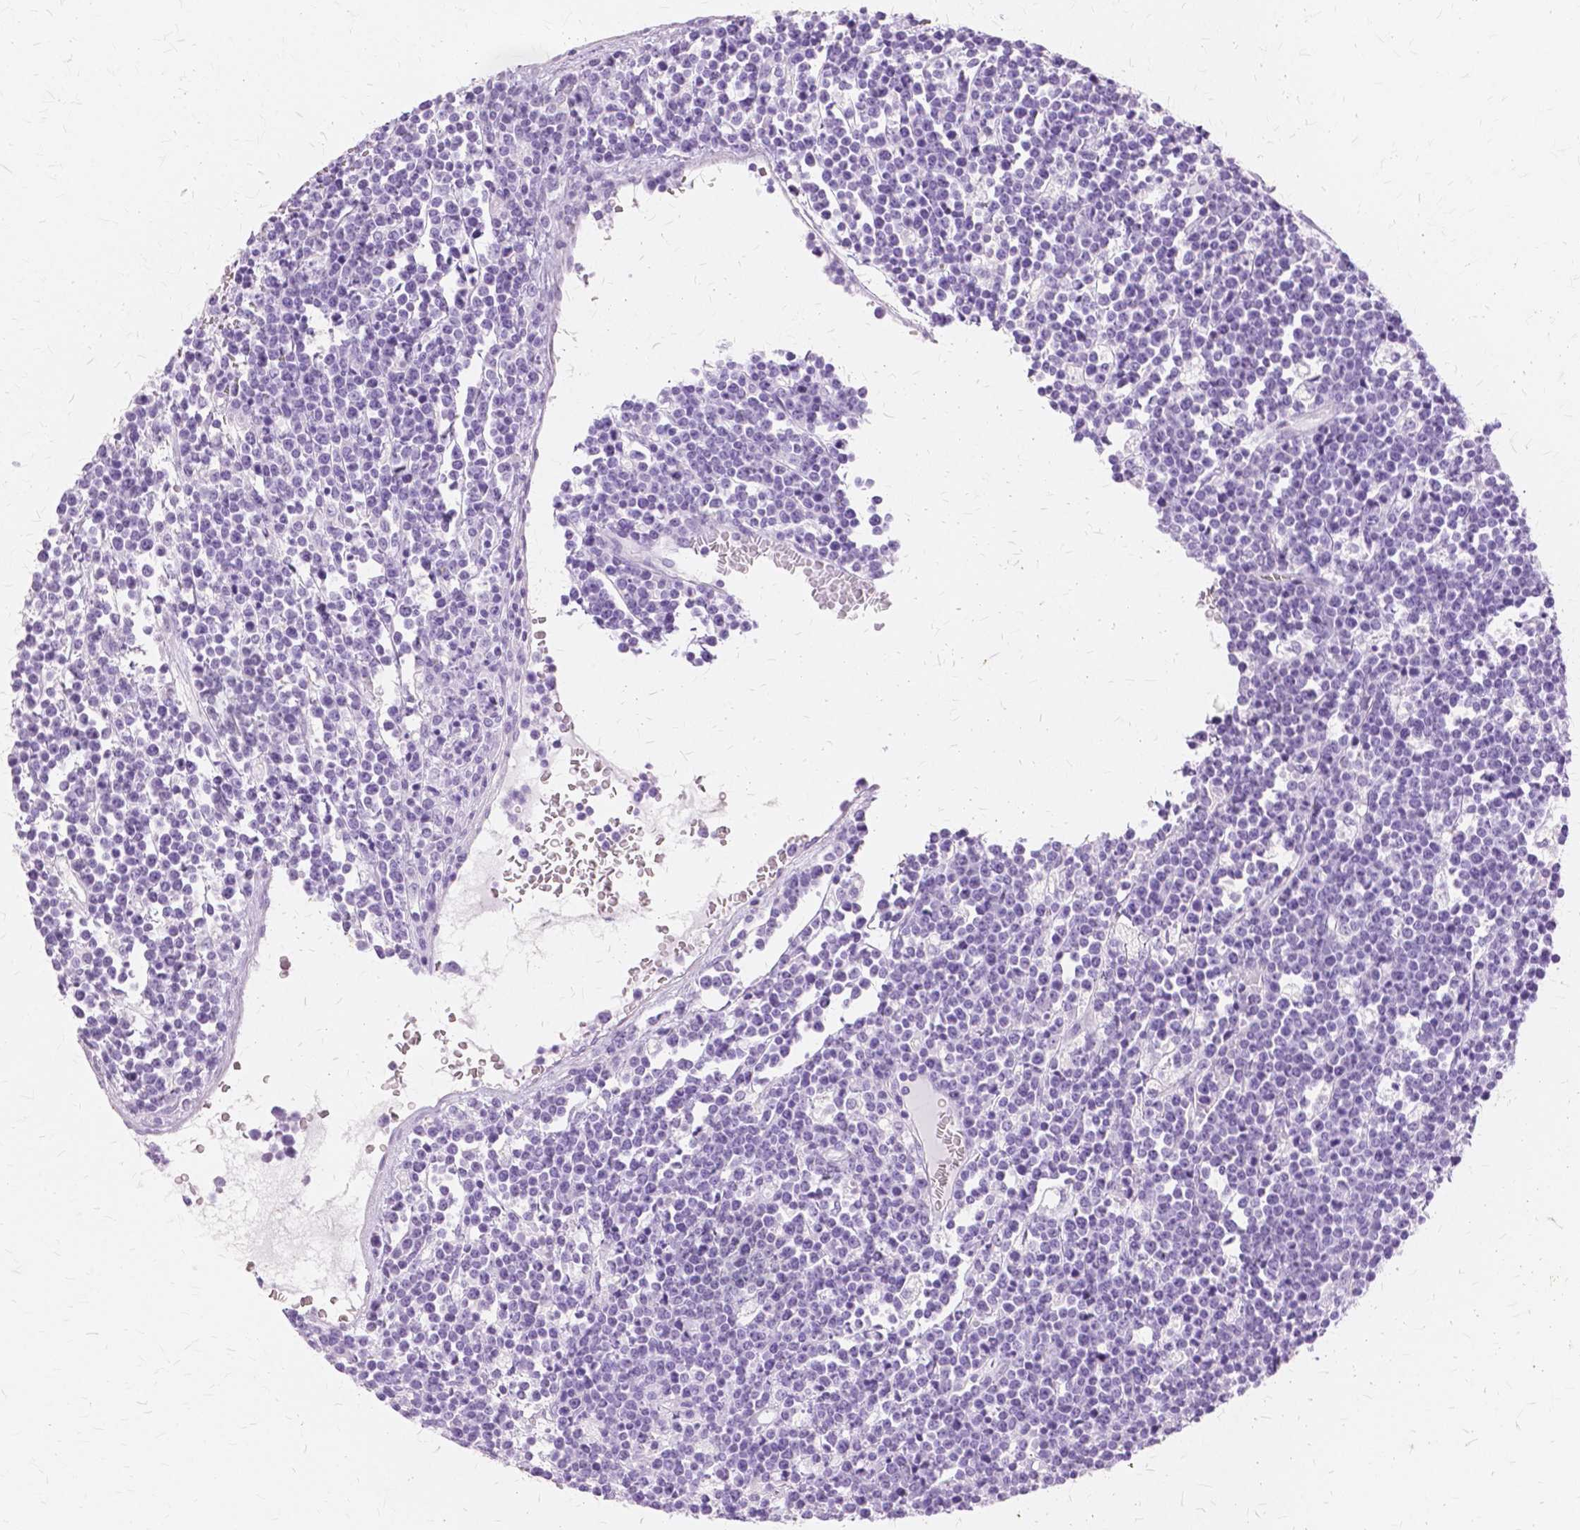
{"staining": {"intensity": "negative", "quantity": "none", "location": "none"}, "tissue": "lymphoma", "cell_type": "Tumor cells", "image_type": "cancer", "snomed": [{"axis": "morphology", "description": "Malignant lymphoma, non-Hodgkin's type, High grade"}, {"axis": "topography", "description": "Ovary"}], "caption": "Protein analysis of high-grade malignant lymphoma, non-Hodgkin's type displays no significant staining in tumor cells.", "gene": "TGM1", "patient": {"sex": "female", "age": 56}}